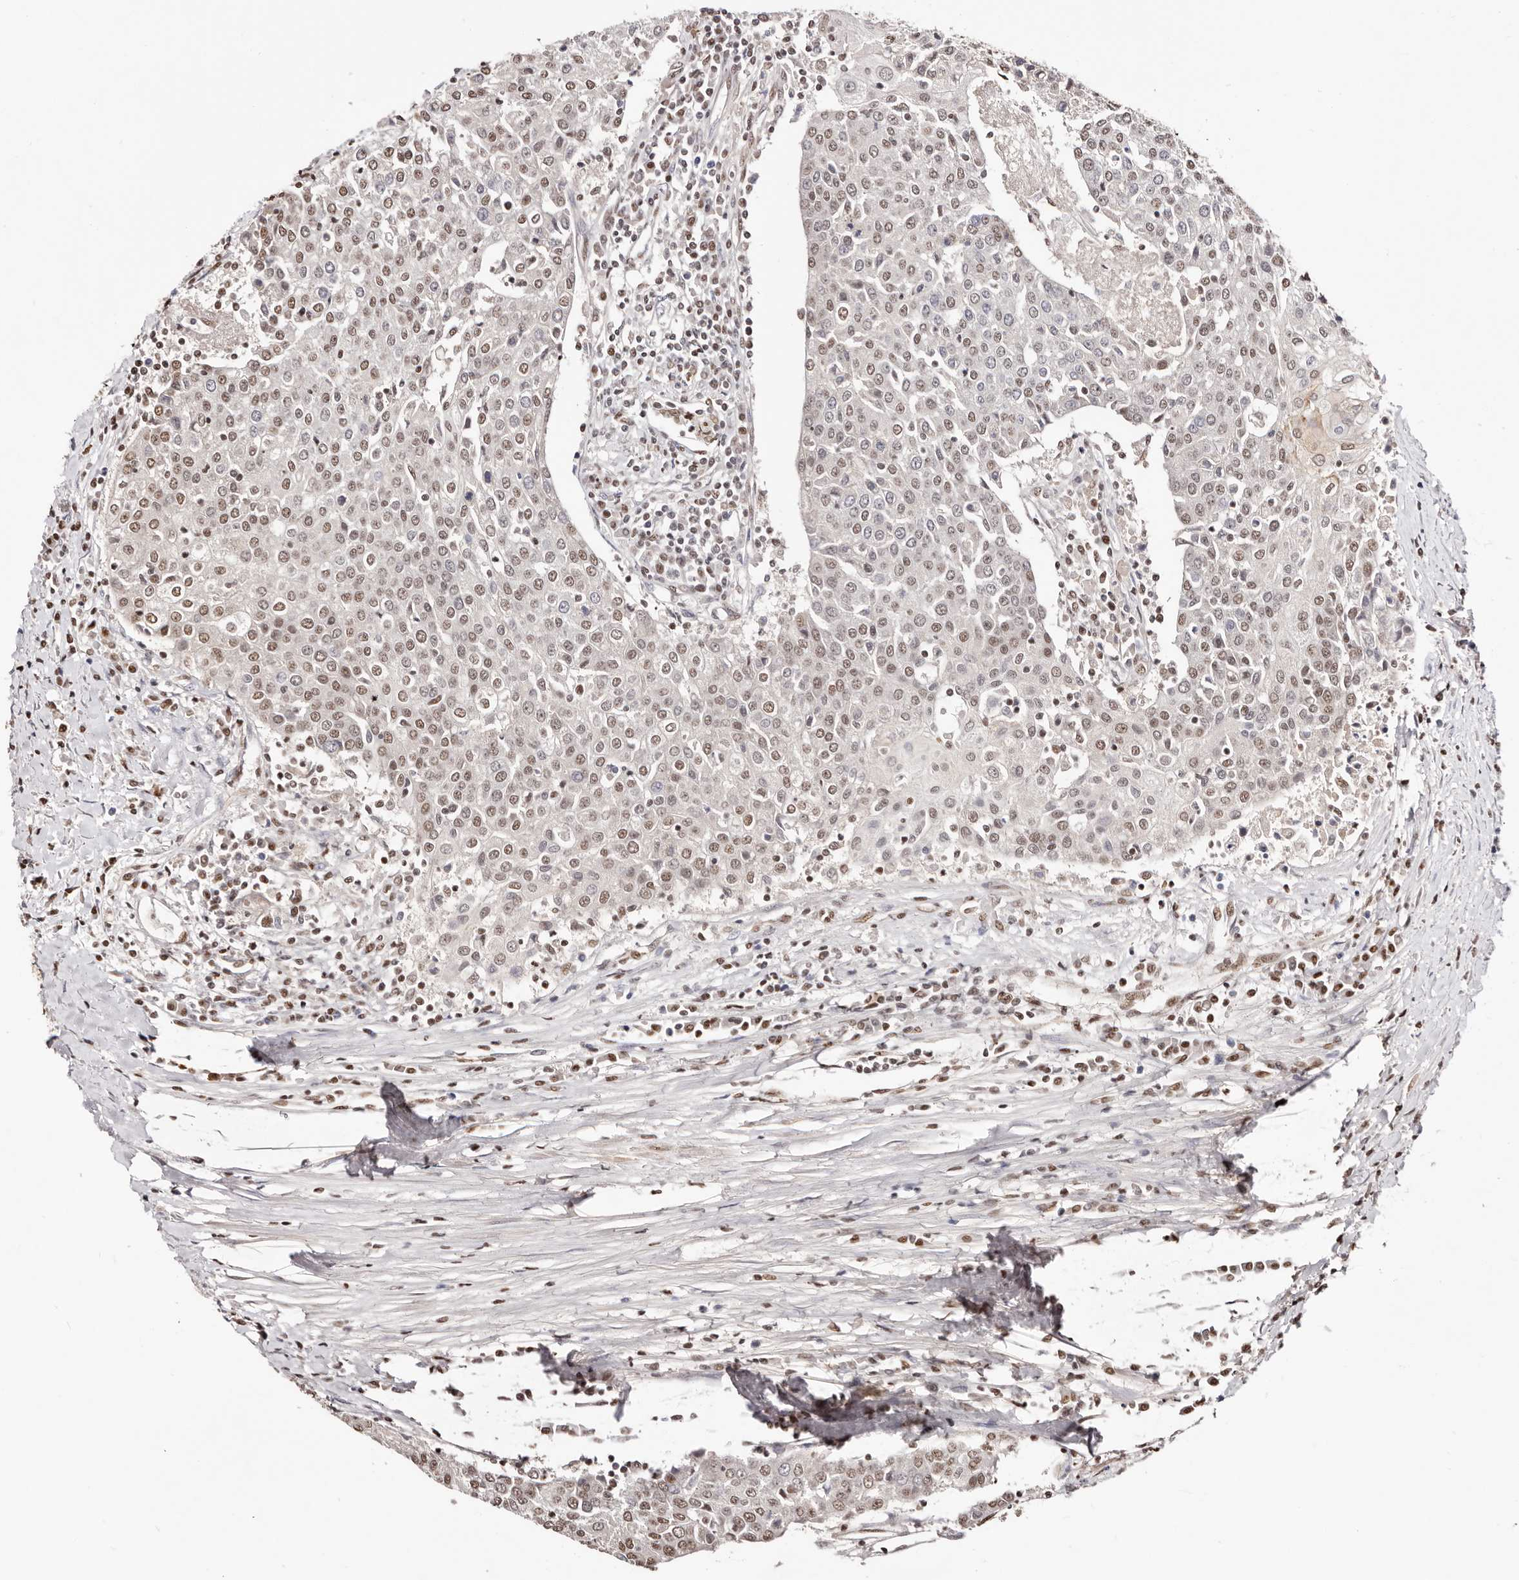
{"staining": {"intensity": "moderate", "quantity": ">75%", "location": "nuclear"}, "tissue": "urothelial cancer", "cell_type": "Tumor cells", "image_type": "cancer", "snomed": [{"axis": "morphology", "description": "Urothelial carcinoma, High grade"}, {"axis": "topography", "description": "Urinary bladder"}], "caption": "Urothelial cancer was stained to show a protein in brown. There is medium levels of moderate nuclear positivity in about >75% of tumor cells.", "gene": "BICRAL", "patient": {"sex": "female", "age": 85}}